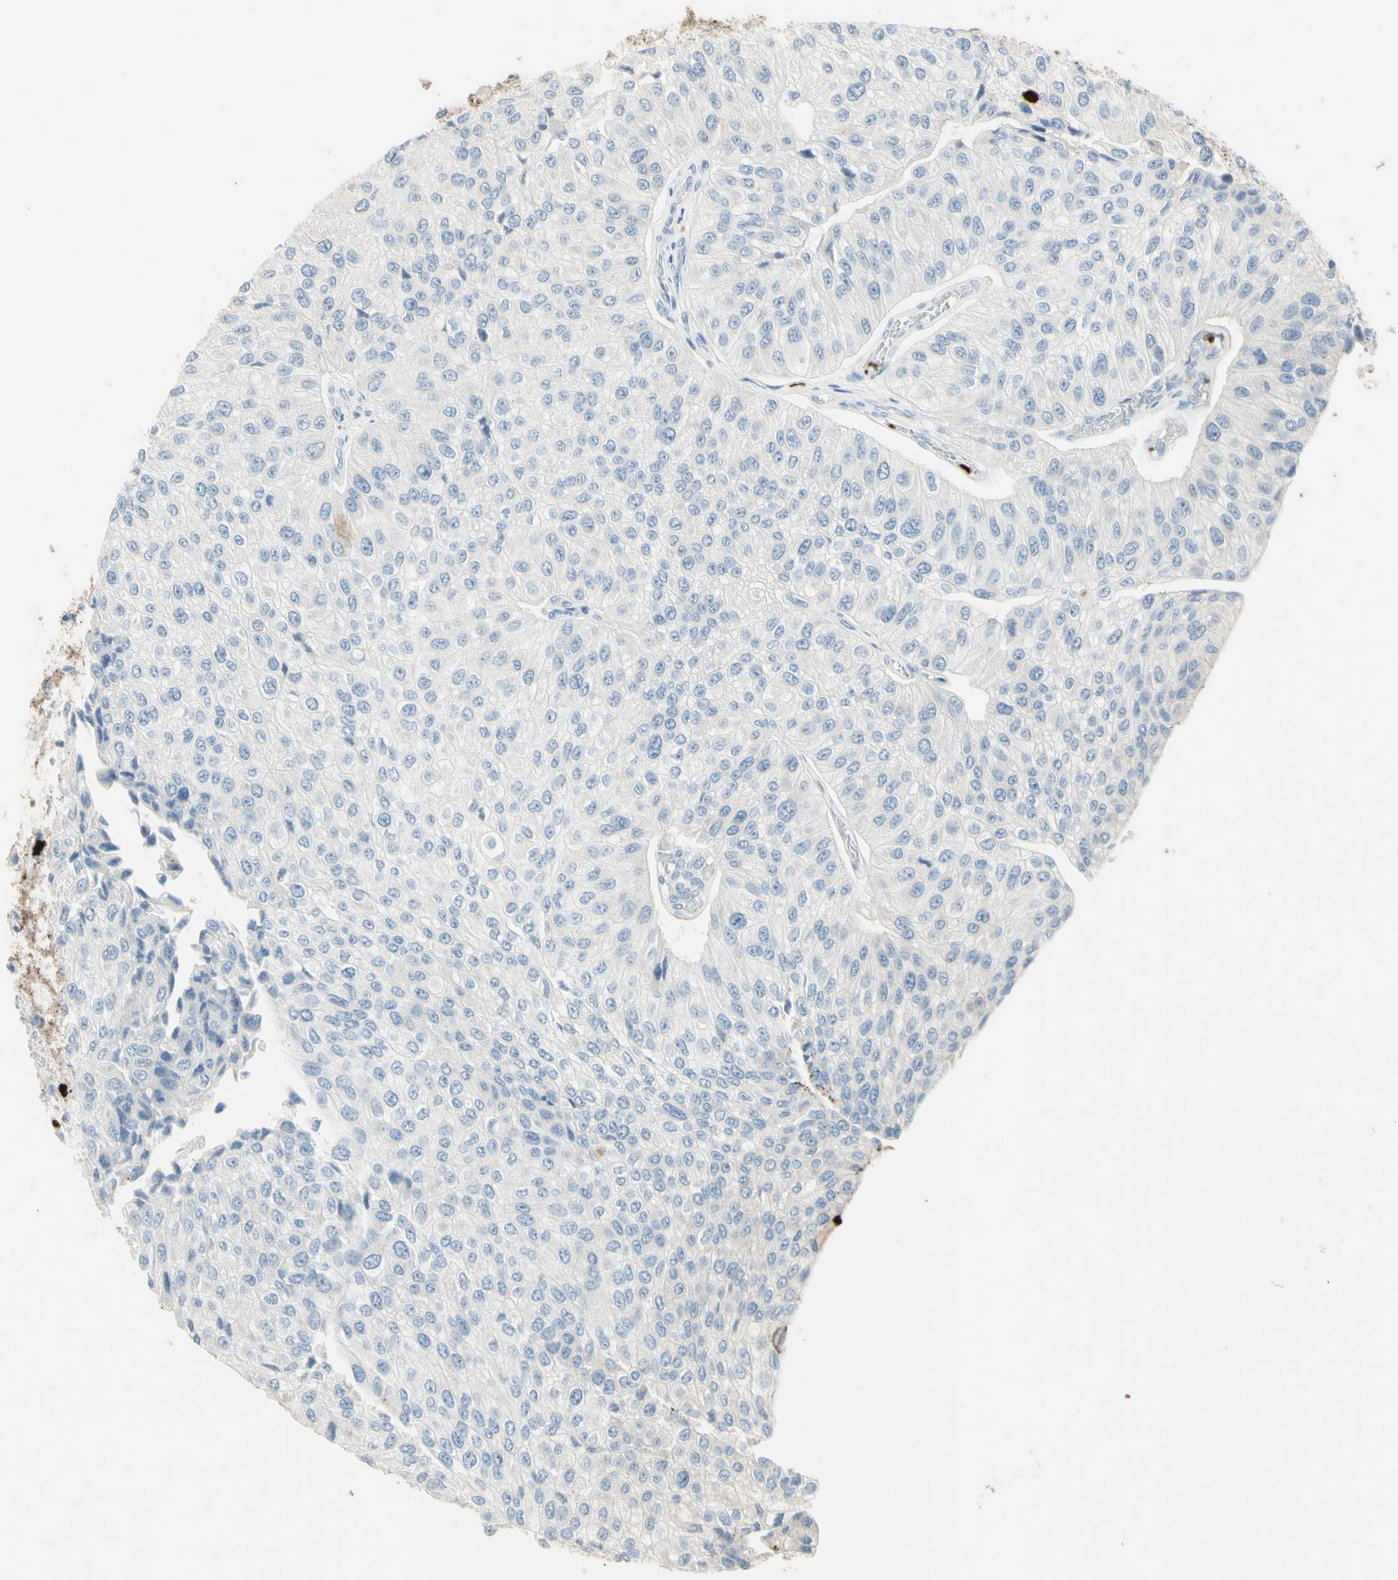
{"staining": {"intensity": "negative", "quantity": "none", "location": "none"}, "tissue": "urothelial cancer", "cell_type": "Tumor cells", "image_type": "cancer", "snomed": [{"axis": "morphology", "description": "Urothelial carcinoma, High grade"}, {"axis": "topography", "description": "Kidney"}, {"axis": "topography", "description": "Urinary bladder"}], "caption": "Urothelial cancer stained for a protein using immunohistochemistry displays no staining tumor cells.", "gene": "NFKBIZ", "patient": {"sex": "male", "age": 77}}